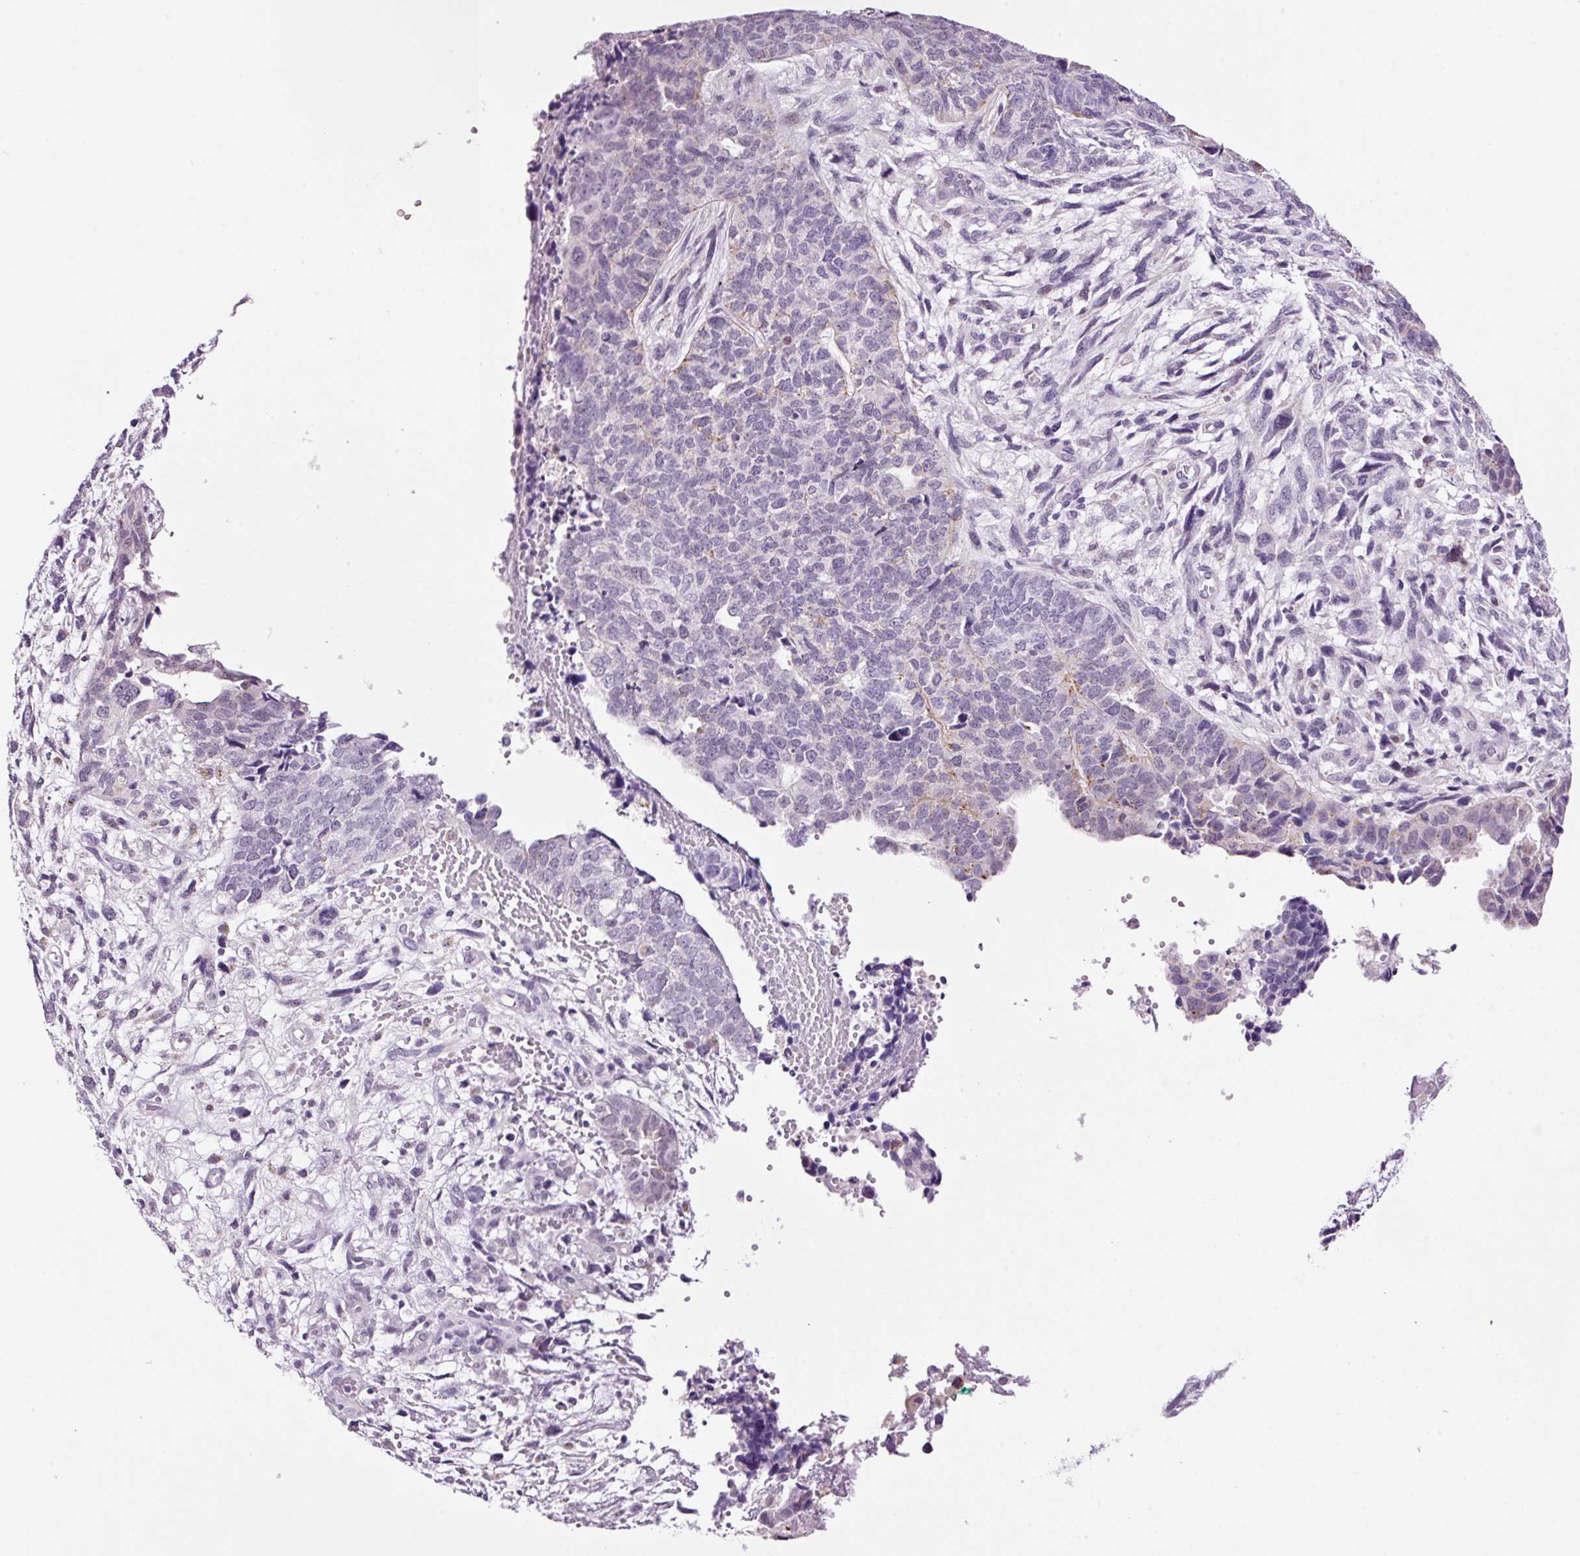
{"staining": {"intensity": "negative", "quantity": "none", "location": "none"}, "tissue": "cervical cancer", "cell_type": "Tumor cells", "image_type": "cancer", "snomed": [{"axis": "morphology", "description": "Squamous cell carcinoma, NOS"}, {"axis": "topography", "description": "Cervix"}], "caption": "A photomicrograph of human squamous cell carcinoma (cervical) is negative for staining in tumor cells.", "gene": "RTF2", "patient": {"sex": "female", "age": 63}}